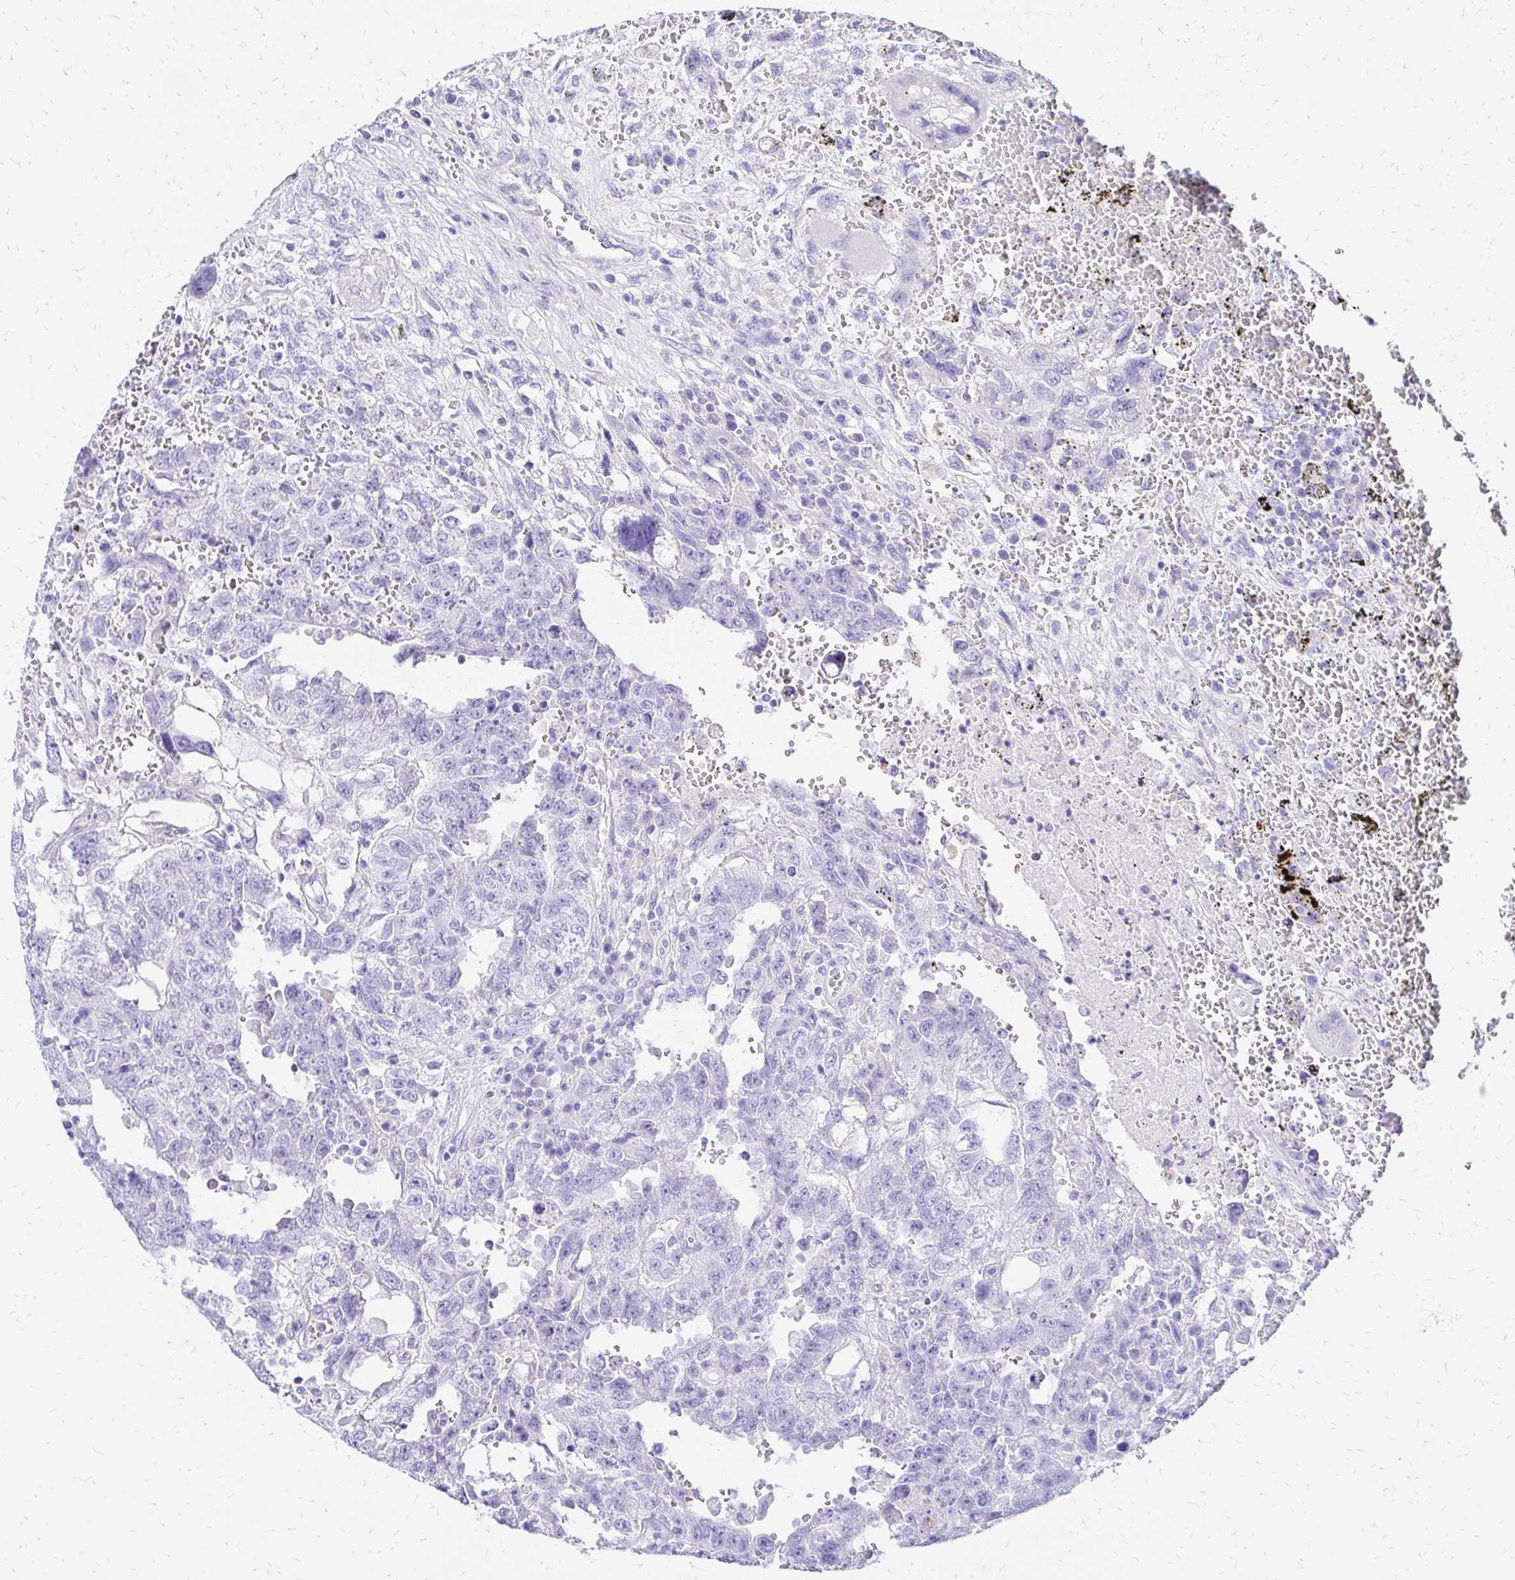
{"staining": {"intensity": "negative", "quantity": "none", "location": "none"}, "tissue": "testis cancer", "cell_type": "Tumor cells", "image_type": "cancer", "snomed": [{"axis": "morphology", "description": "Carcinoma, Embryonal, NOS"}, {"axis": "topography", "description": "Testis"}], "caption": "This is an immunohistochemistry (IHC) image of human testis cancer. There is no positivity in tumor cells.", "gene": "S100G", "patient": {"sex": "male", "age": 26}}